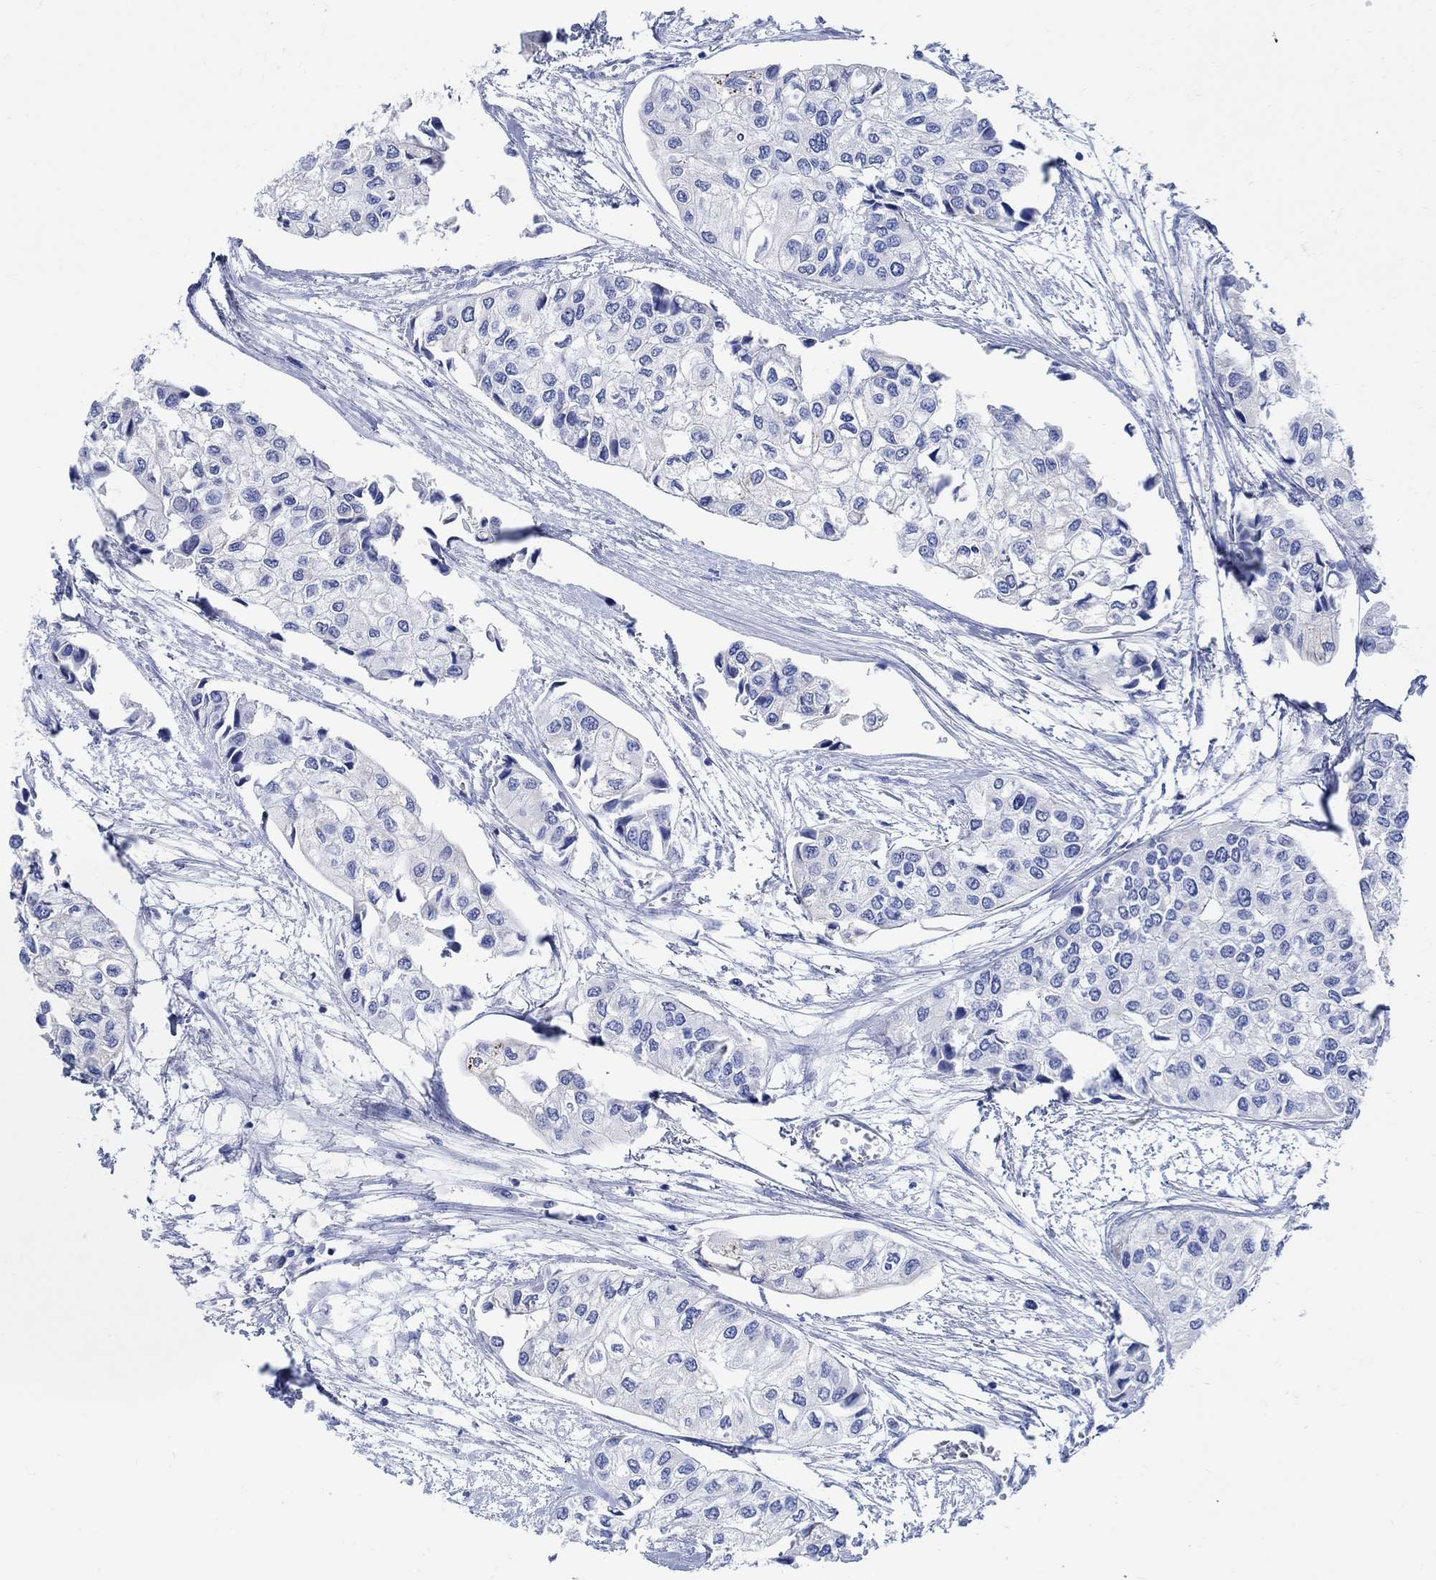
{"staining": {"intensity": "negative", "quantity": "none", "location": "none"}, "tissue": "urothelial cancer", "cell_type": "Tumor cells", "image_type": "cancer", "snomed": [{"axis": "morphology", "description": "Urothelial carcinoma, High grade"}, {"axis": "topography", "description": "Urinary bladder"}], "caption": "The image displays no significant staining in tumor cells of urothelial carcinoma (high-grade).", "gene": "CAMK2N1", "patient": {"sex": "male", "age": 73}}